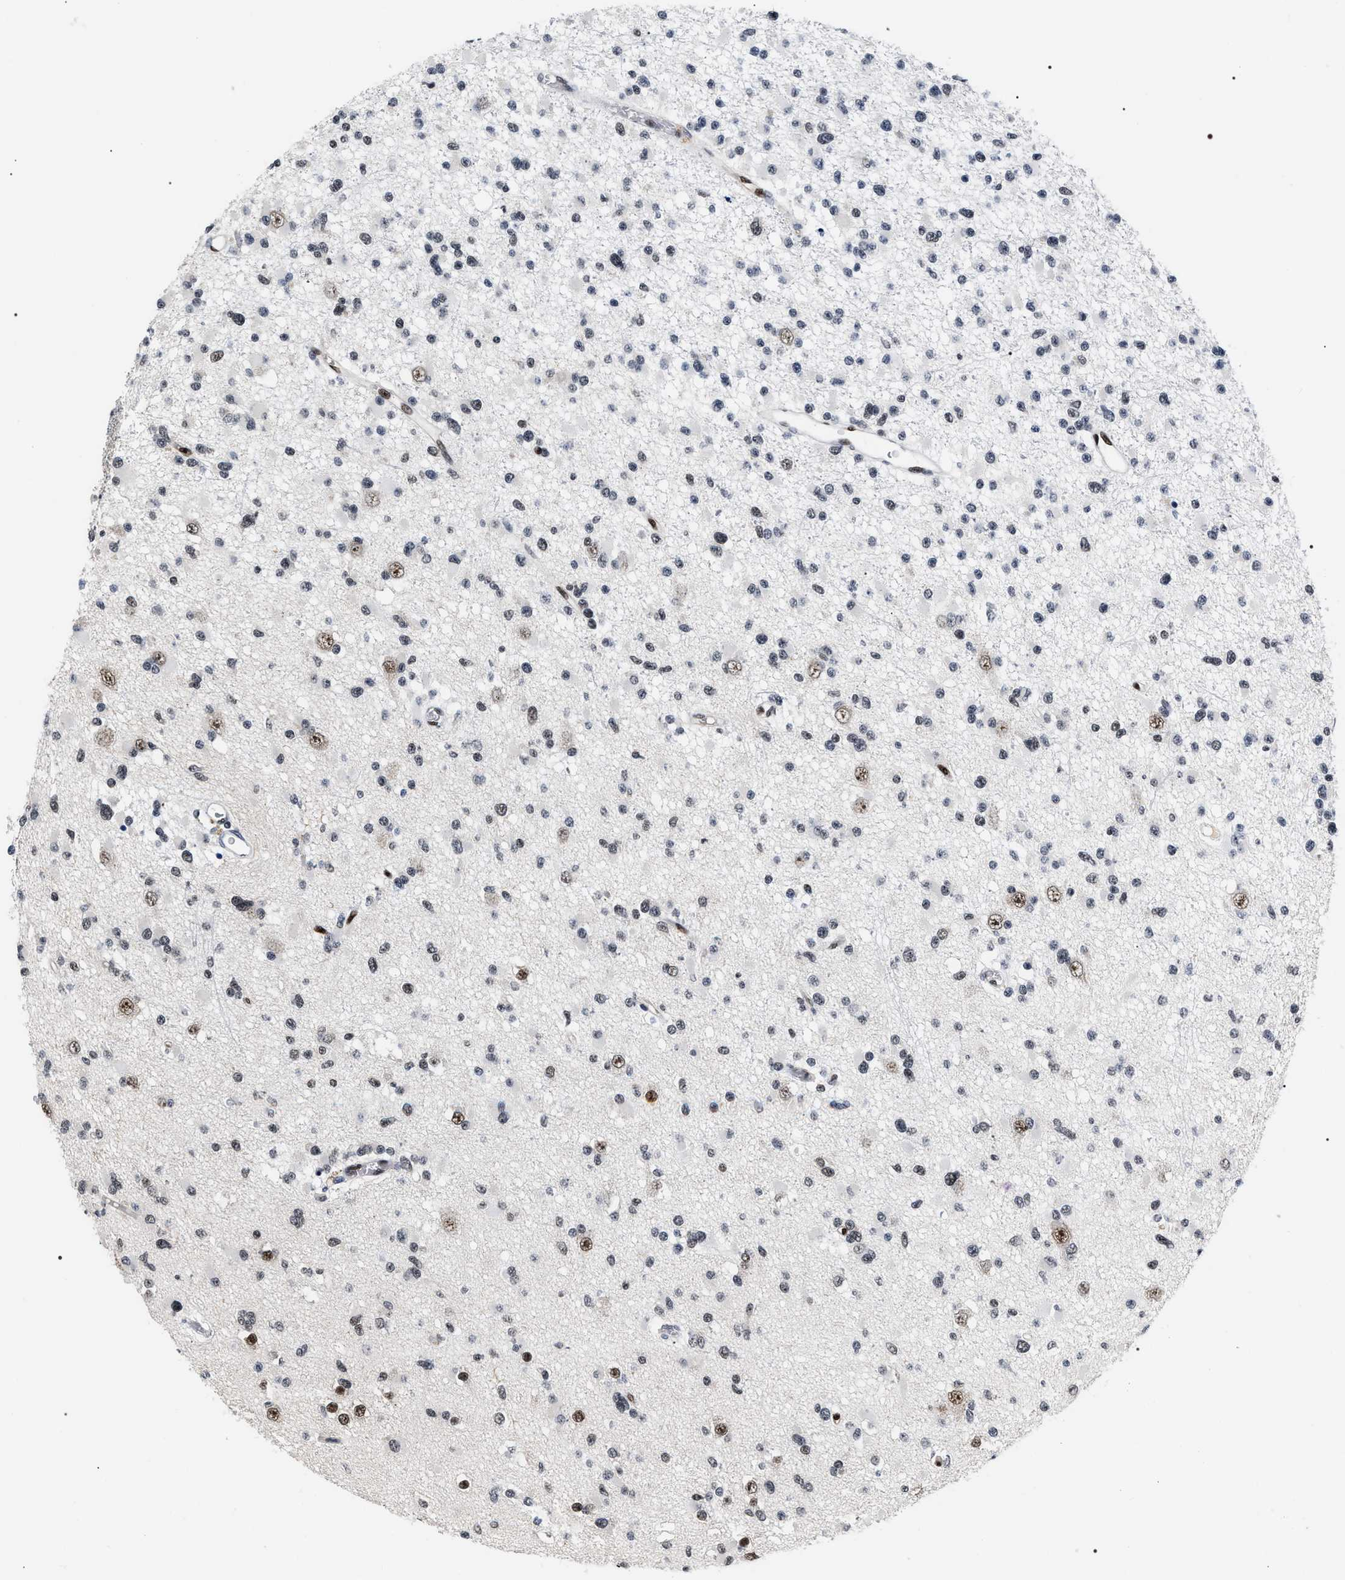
{"staining": {"intensity": "moderate", "quantity": "<25%", "location": "nuclear"}, "tissue": "glioma", "cell_type": "Tumor cells", "image_type": "cancer", "snomed": [{"axis": "morphology", "description": "Glioma, malignant, Low grade"}, {"axis": "topography", "description": "Brain"}], "caption": "A micrograph of glioma stained for a protein shows moderate nuclear brown staining in tumor cells. (Stains: DAB in brown, nuclei in blue, Microscopy: brightfield microscopy at high magnification).", "gene": "RRP1B", "patient": {"sex": "female", "age": 22}}